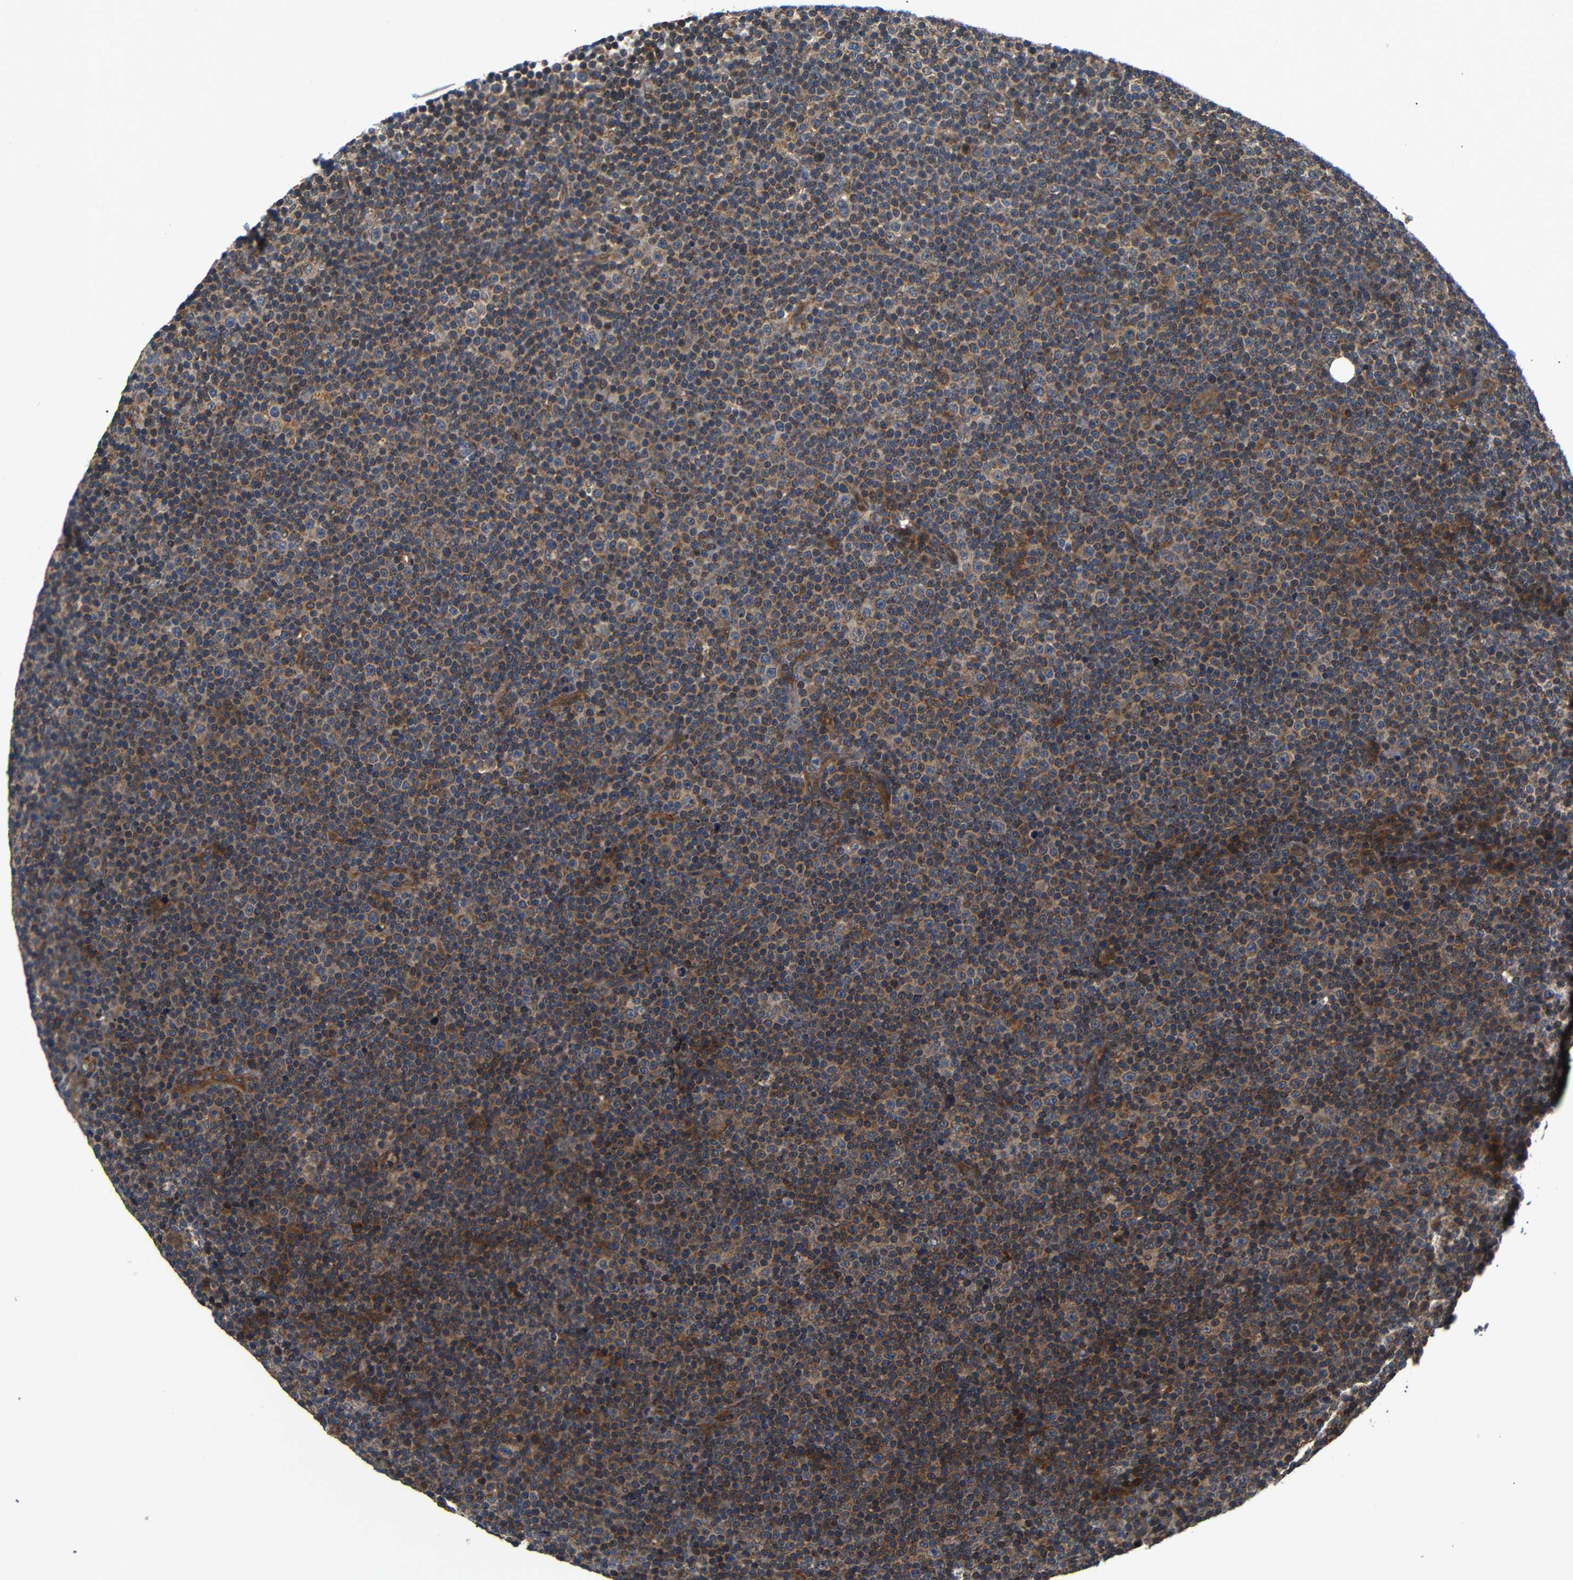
{"staining": {"intensity": "moderate", "quantity": ">75%", "location": "cytoplasmic/membranous"}, "tissue": "lymphoma", "cell_type": "Tumor cells", "image_type": "cancer", "snomed": [{"axis": "morphology", "description": "Malignant lymphoma, non-Hodgkin's type, Low grade"}, {"axis": "topography", "description": "Lymph node"}], "caption": "An IHC image of tumor tissue is shown. Protein staining in brown labels moderate cytoplasmic/membranous positivity in lymphoma within tumor cells.", "gene": "KANK4", "patient": {"sex": "female", "age": 67}}